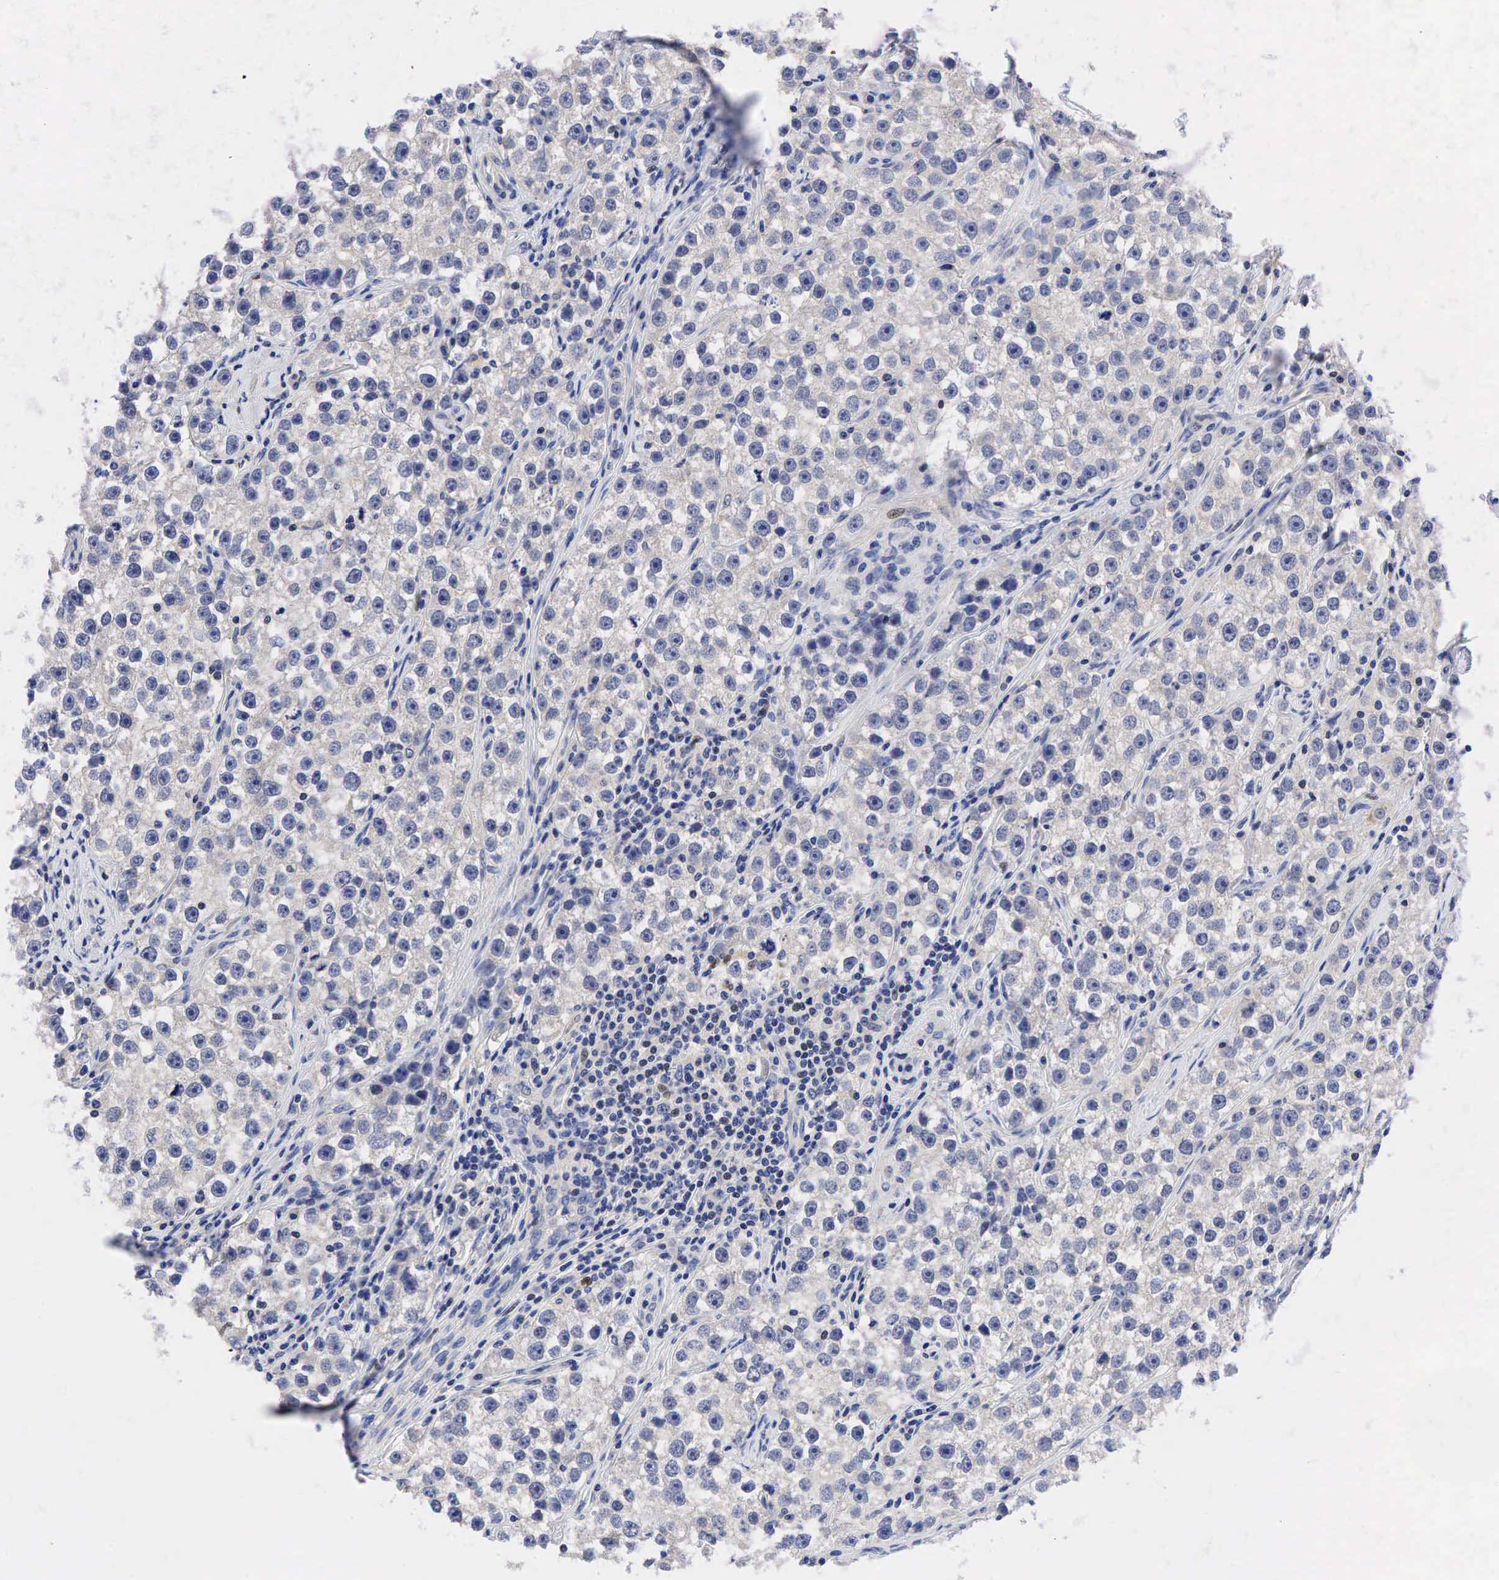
{"staining": {"intensity": "negative", "quantity": "none", "location": "none"}, "tissue": "testis cancer", "cell_type": "Tumor cells", "image_type": "cancer", "snomed": [{"axis": "morphology", "description": "Seminoma, NOS"}, {"axis": "topography", "description": "Testis"}], "caption": "High power microscopy micrograph of an immunohistochemistry (IHC) image of testis cancer, revealing no significant positivity in tumor cells.", "gene": "CCND1", "patient": {"sex": "male", "age": 32}}